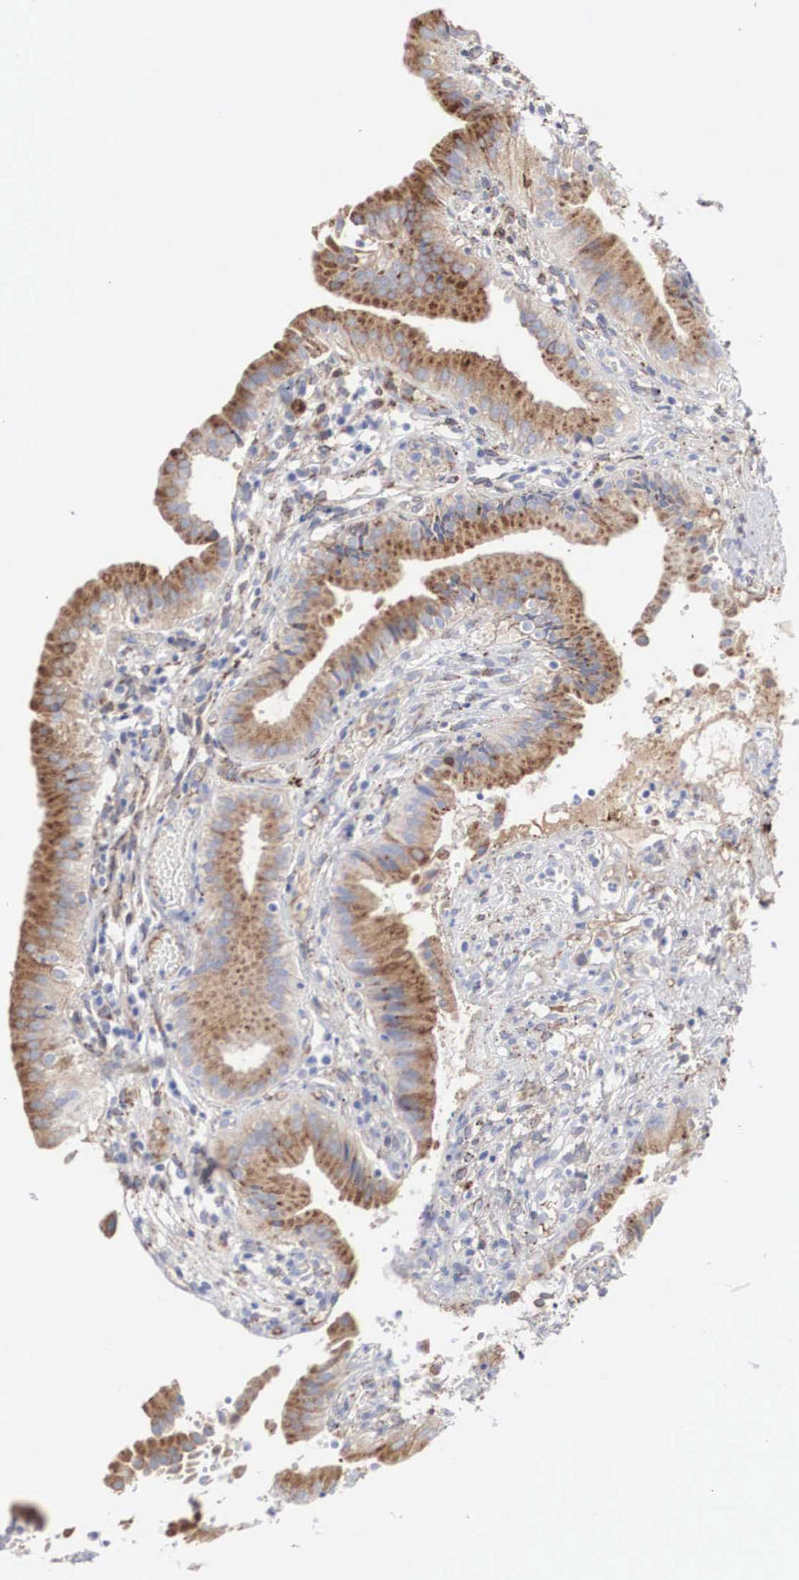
{"staining": {"intensity": "moderate", "quantity": ">75%", "location": "cytoplasmic/membranous"}, "tissue": "gallbladder", "cell_type": "Glandular cells", "image_type": "normal", "snomed": [{"axis": "morphology", "description": "Normal tissue, NOS"}, {"axis": "topography", "description": "Gallbladder"}], "caption": "Immunohistochemical staining of benign human gallbladder demonstrates moderate cytoplasmic/membranous protein positivity in about >75% of glandular cells. The protein is shown in brown color, while the nuclei are stained blue.", "gene": "LGALS3BP", "patient": {"sex": "male", "age": 28}}